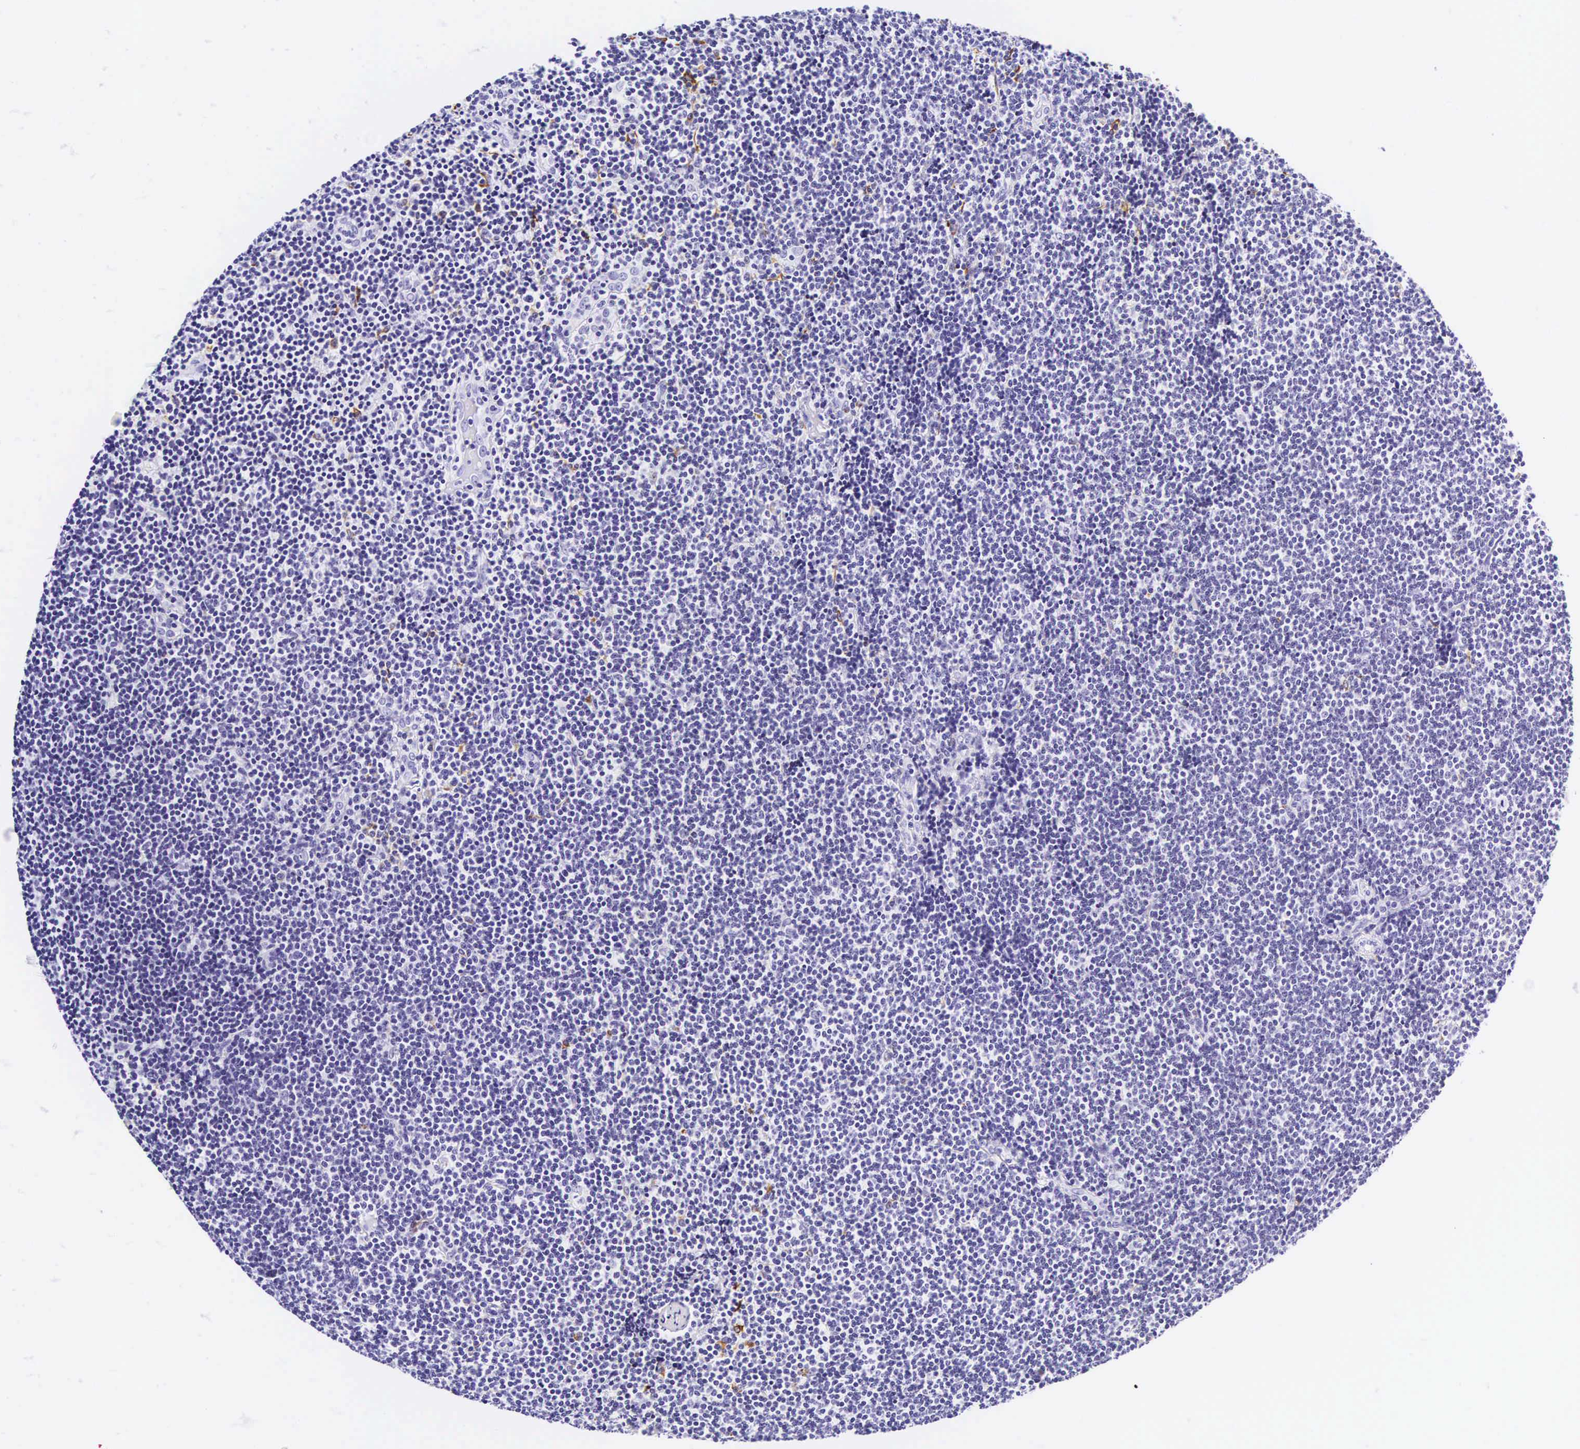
{"staining": {"intensity": "negative", "quantity": "none", "location": "none"}, "tissue": "lymphoma", "cell_type": "Tumor cells", "image_type": "cancer", "snomed": [{"axis": "morphology", "description": "Malignant lymphoma, non-Hodgkin's type, Low grade"}, {"axis": "topography", "description": "Lymph node"}], "caption": "Tumor cells show no significant protein staining in low-grade malignant lymphoma, non-Hodgkin's type.", "gene": "KRT18", "patient": {"sex": "female", "age": 51}}